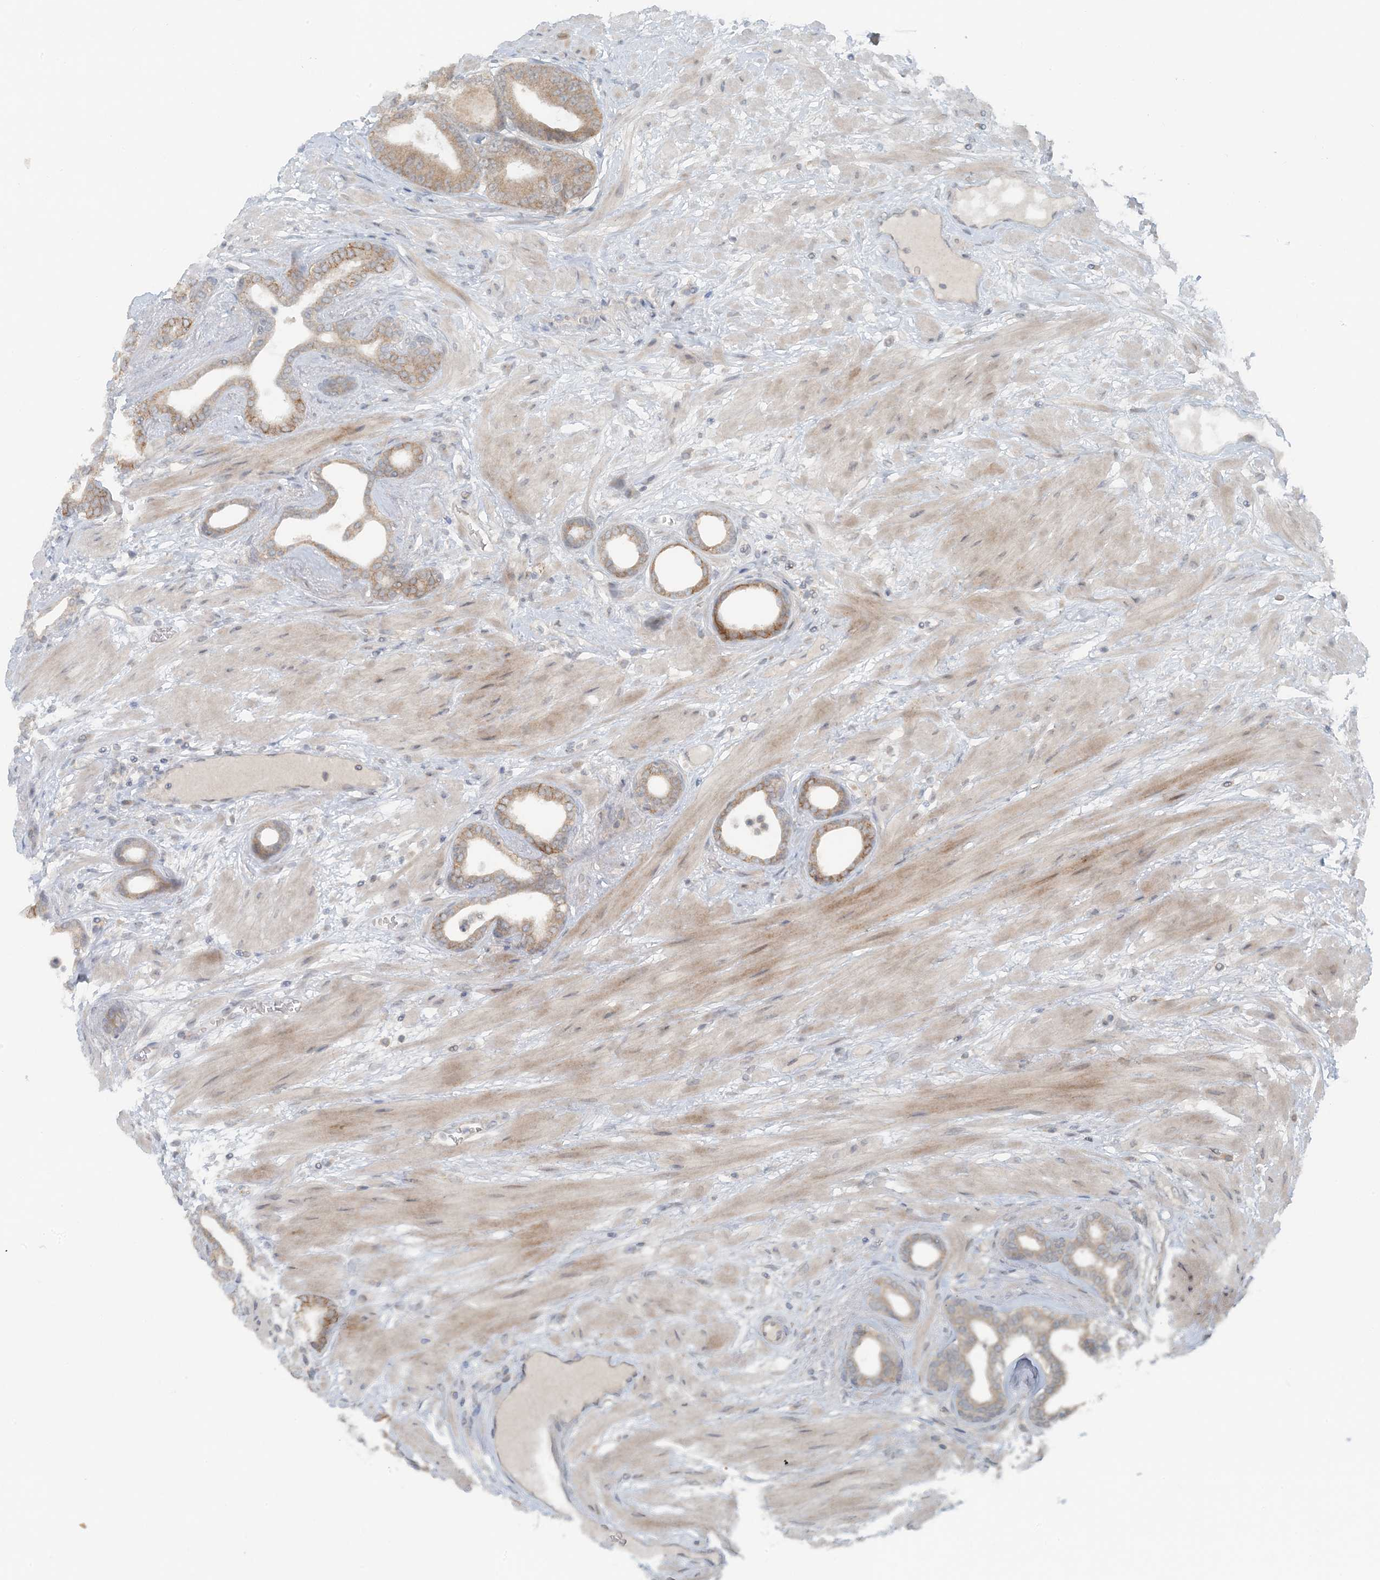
{"staining": {"intensity": "moderate", "quantity": ">75%", "location": "cytoplasmic/membranous"}, "tissue": "prostate cancer", "cell_type": "Tumor cells", "image_type": "cancer", "snomed": [{"axis": "morphology", "description": "Adenocarcinoma, Low grade"}, {"axis": "topography", "description": "Prostate"}], "caption": "The immunohistochemical stain labels moderate cytoplasmic/membranous expression in tumor cells of low-grade adenocarcinoma (prostate) tissue.", "gene": "MITD1", "patient": {"sex": "male", "age": 60}}